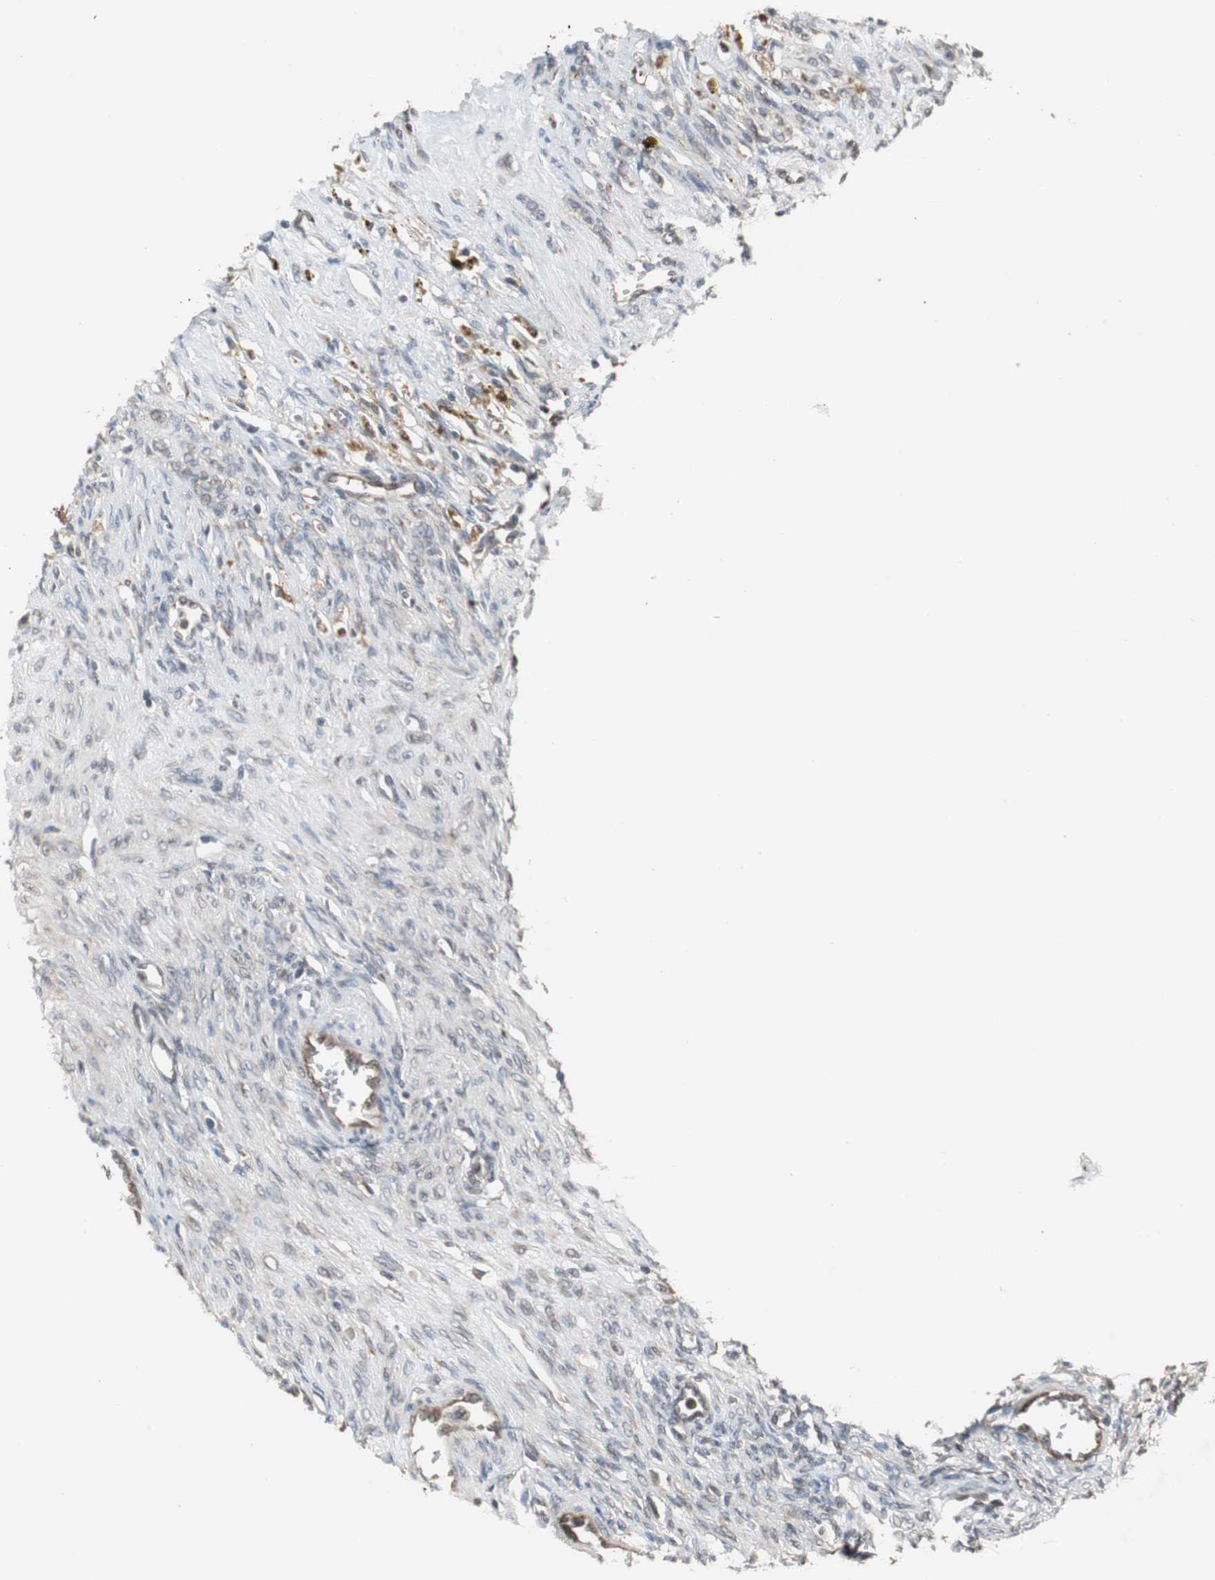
{"staining": {"intensity": "weak", "quantity": "25%-75%", "location": "cytoplasmic/membranous"}, "tissue": "ovary", "cell_type": "Ovarian stroma cells", "image_type": "normal", "snomed": [{"axis": "morphology", "description": "Normal tissue, NOS"}, {"axis": "topography", "description": "Ovary"}], "caption": "High-power microscopy captured an immunohistochemistry (IHC) image of normal ovary, revealing weak cytoplasmic/membranous staining in approximately 25%-75% of ovarian stroma cells. Nuclei are stained in blue.", "gene": "ATP2B2", "patient": {"sex": "female", "age": 33}}